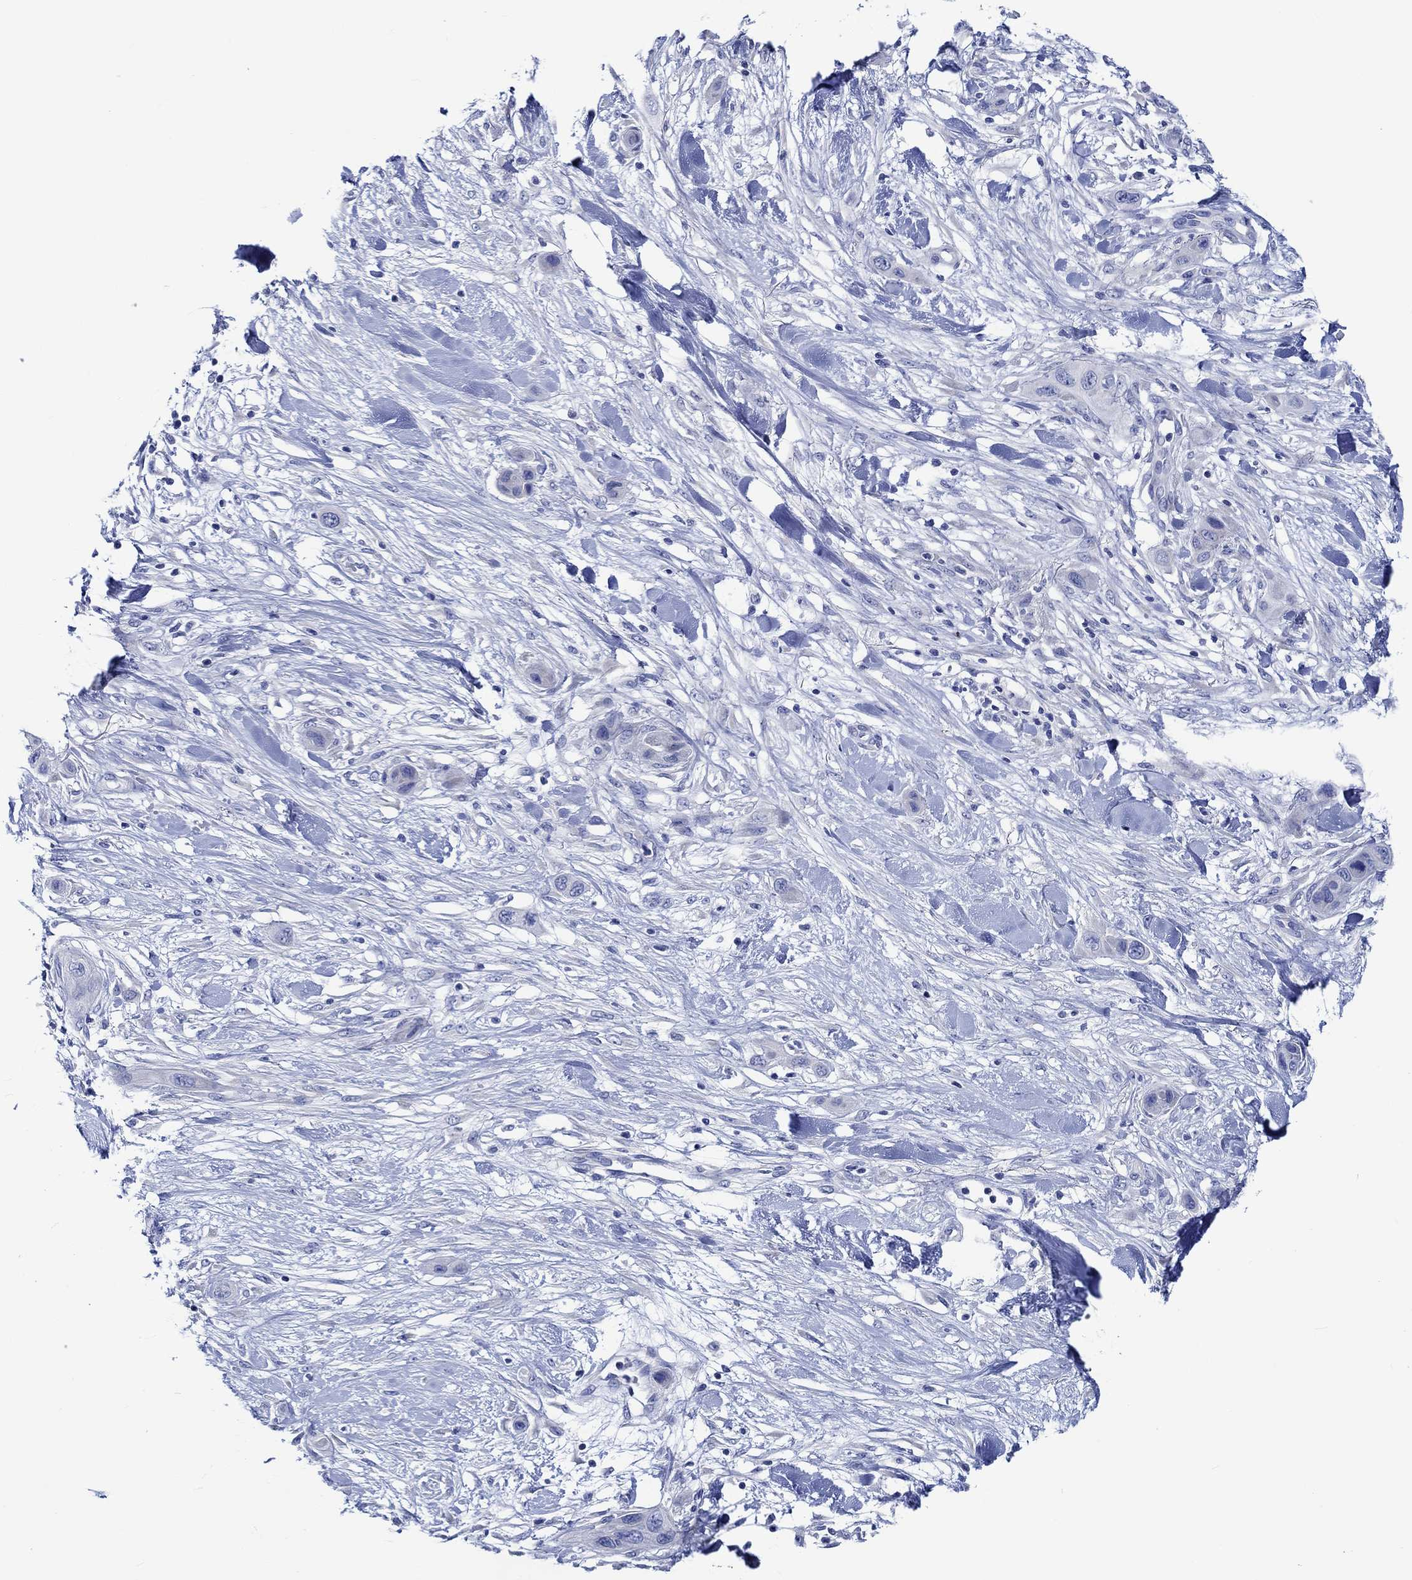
{"staining": {"intensity": "negative", "quantity": "none", "location": "none"}, "tissue": "skin cancer", "cell_type": "Tumor cells", "image_type": "cancer", "snomed": [{"axis": "morphology", "description": "Squamous cell carcinoma, NOS"}, {"axis": "topography", "description": "Skin"}], "caption": "This is an immunohistochemistry (IHC) photomicrograph of squamous cell carcinoma (skin). There is no positivity in tumor cells.", "gene": "PTPRN2", "patient": {"sex": "male", "age": 79}}